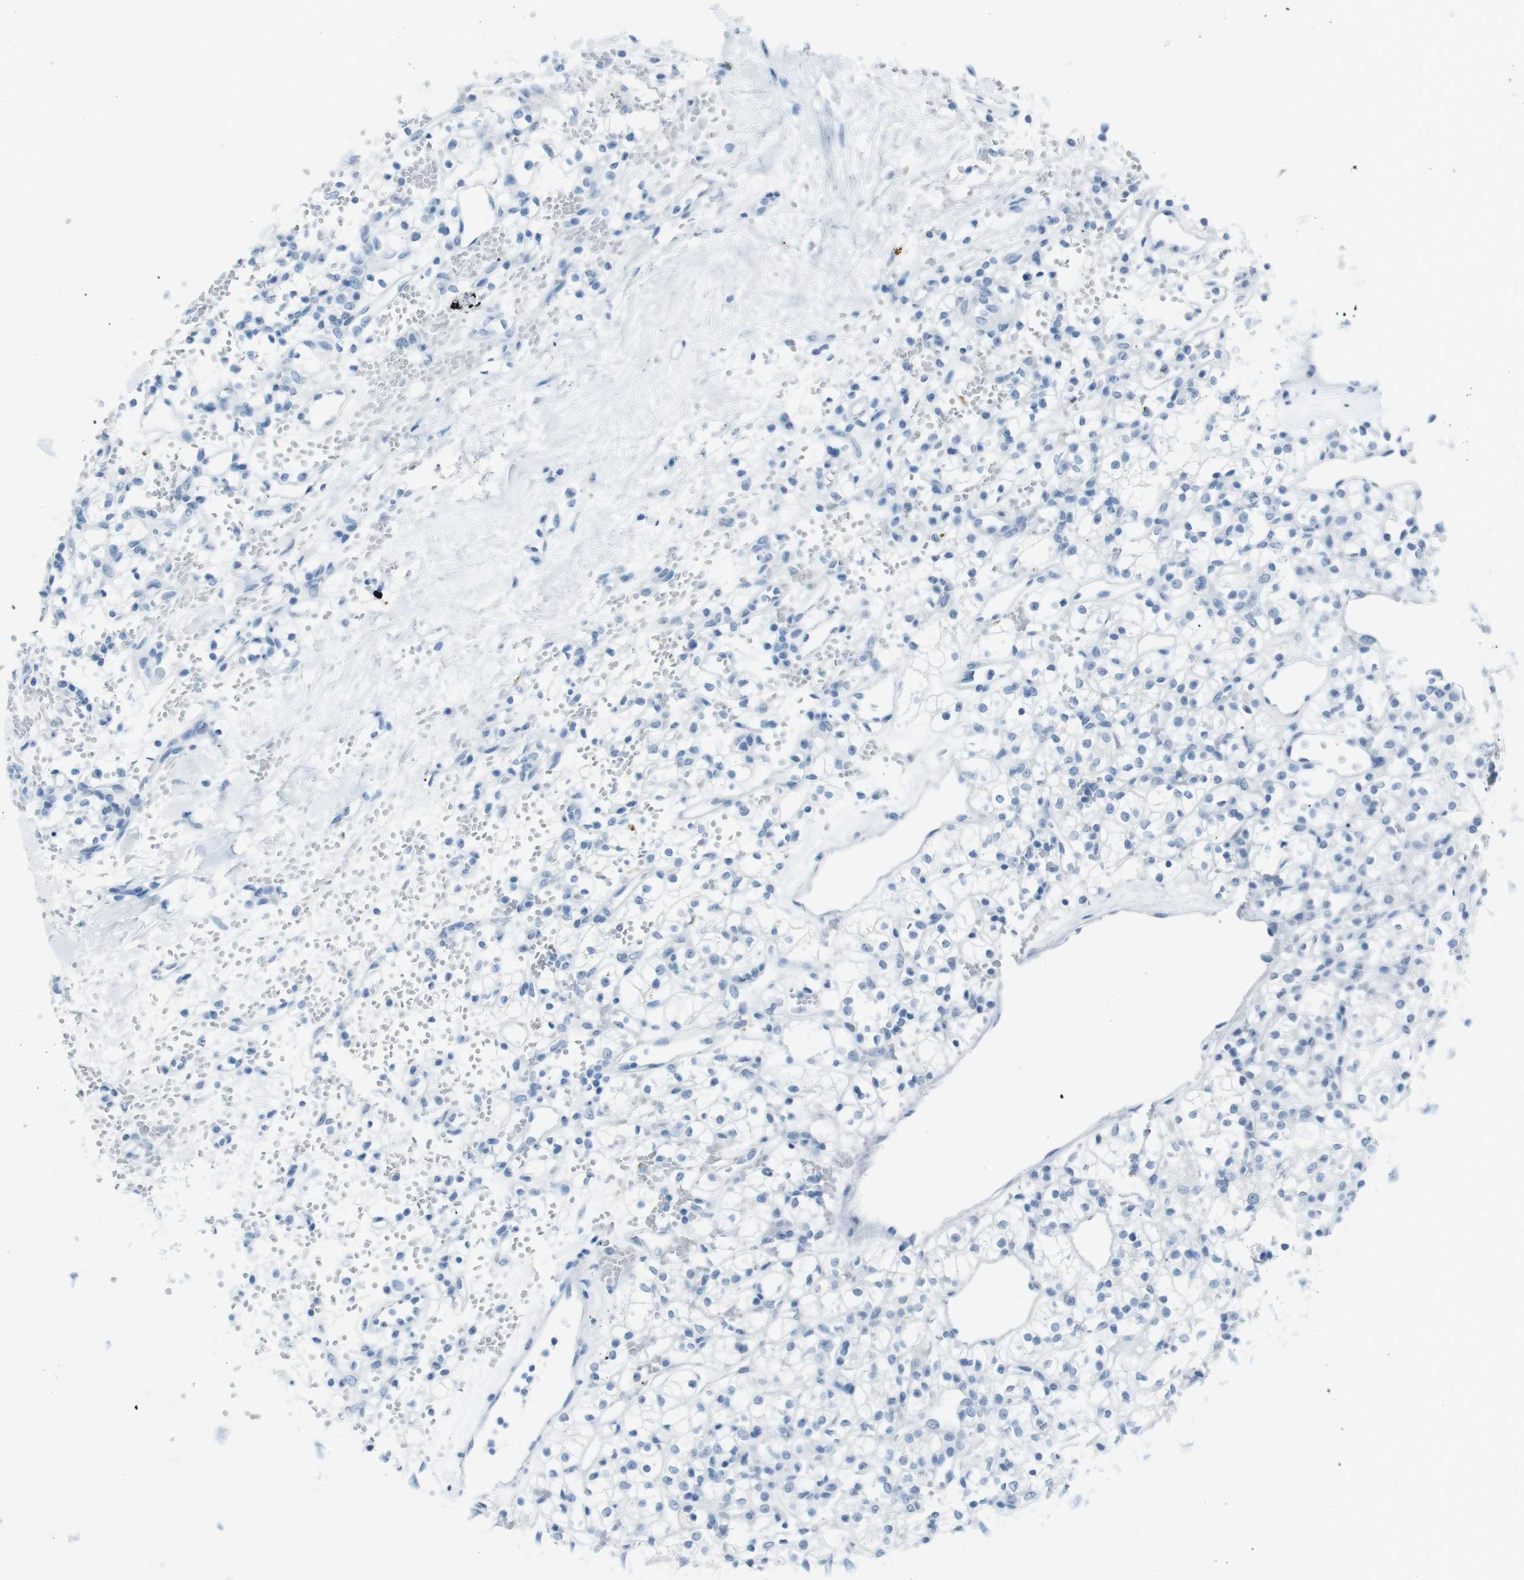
{"staining": {"intensity": "negative", "quantity": "none", "location": "none"}, "tissue": "renal cancer", "cell_type": "Tumor cells", "image_type": "cancer", "snomed": [{"axis": "morphology", "description": "Adenocarcinoma, NOS"}, {"axis": "topography", "description": "Kidney"}], "caption": "An IHC image of renal cancer (adenocarcinoma) is shown. There is no staining in tumor cells of renal cancer (adenocarcinoma).", "gene": "TMEM207", "patient": {"sex": "female", "age": 60}}